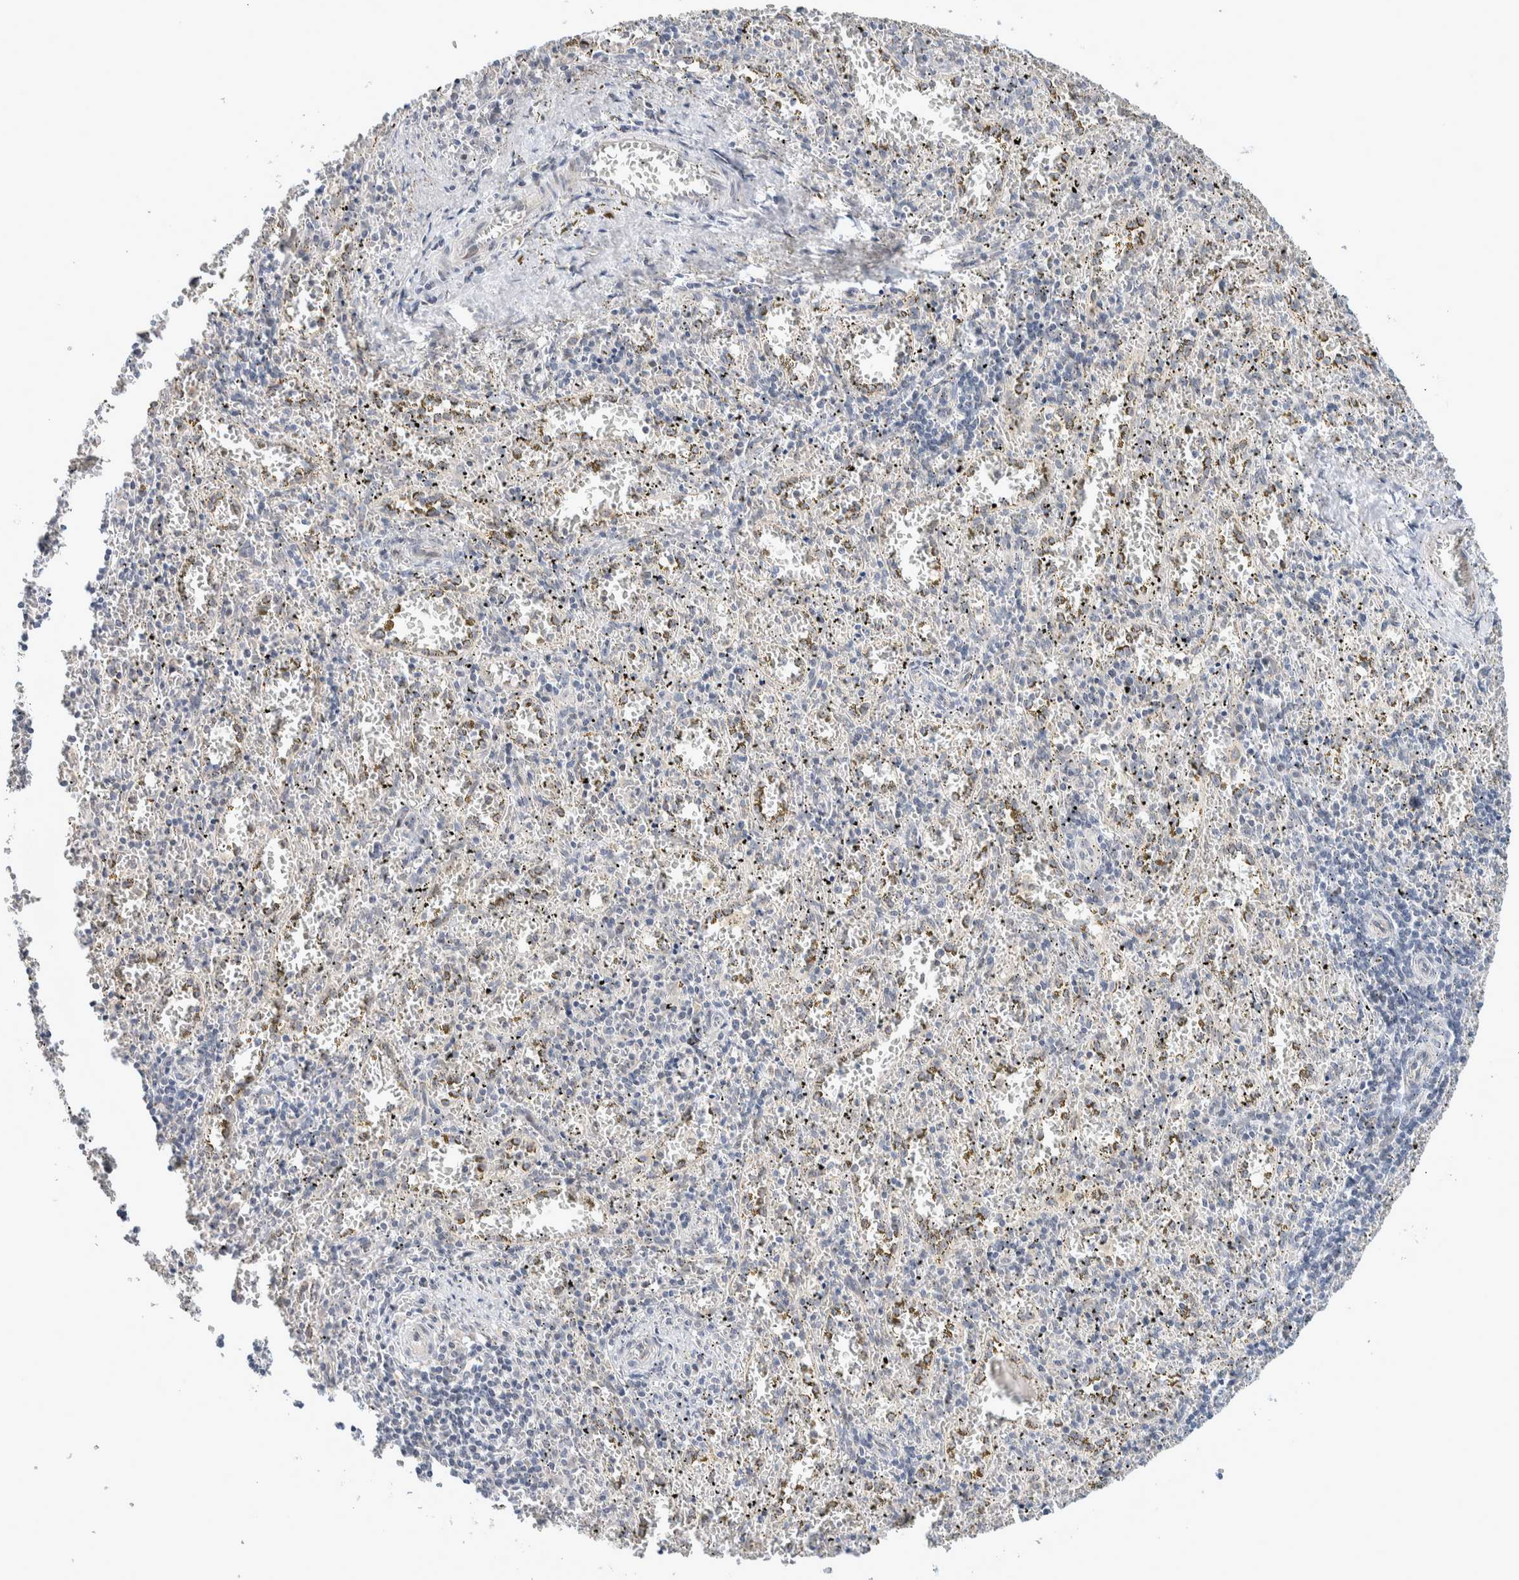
{"staining": {"intensity": "negative", "quantity": "none", "location": "none"}, "tissue": "spleen", "cell_type": "Cells in red pulp", "image_type": "normal", "snomed": [{"axis": "morphology", "description": "Normal tissue, NOS"}, {"axis": "topography", "description": "Spleen"}], "caption": "Human spleen stained for a protein using IHC shows no expression in cells in red pulp.", "gene": "CRAT", "patient": {"sex": "male", "age": 11}}